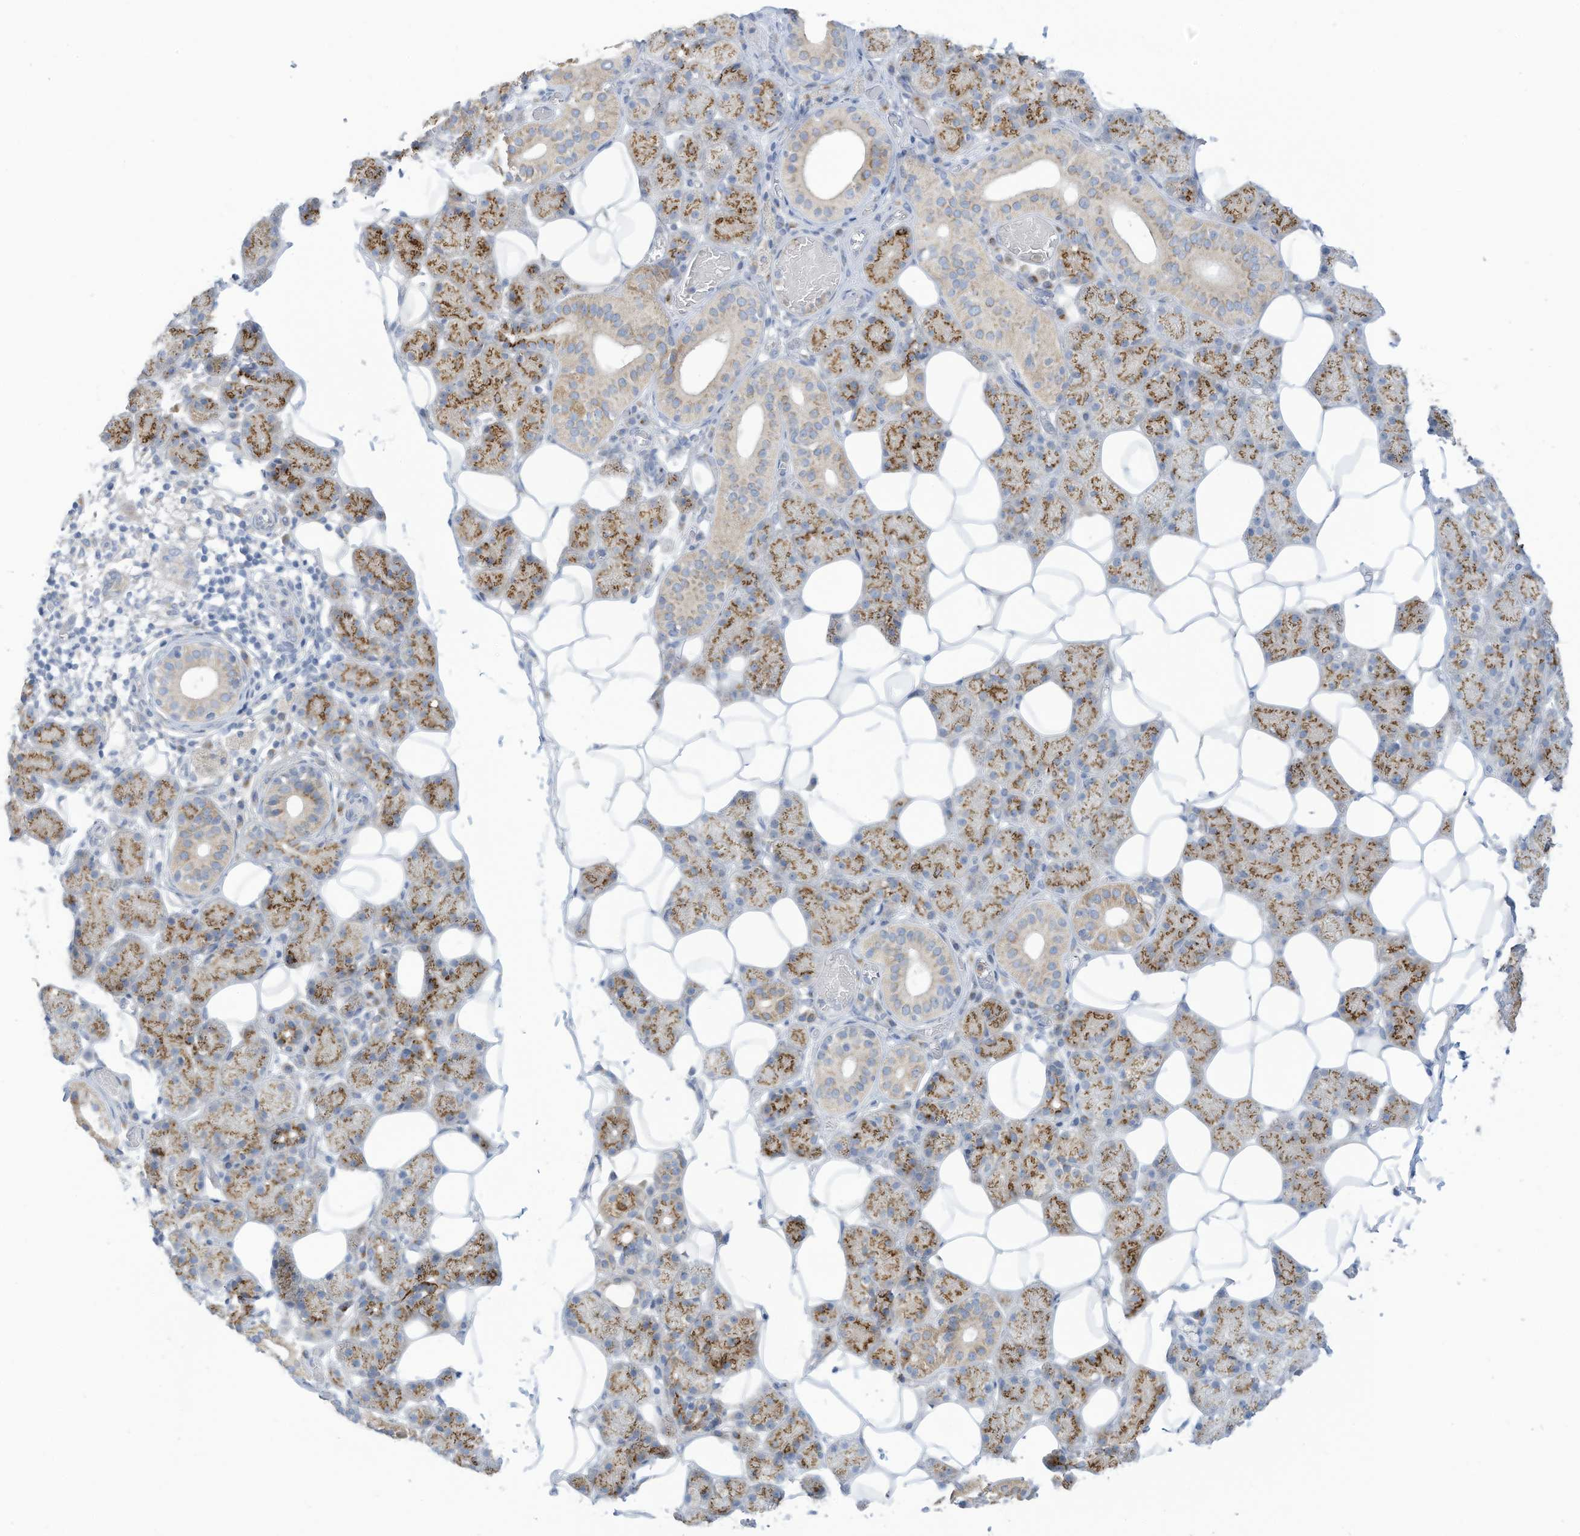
{"staining": {"intensity": "moderate", "quantity": ">75%", "location": "cytoplasmic/membranous"}, "tissue": "salivary gland", "cell_type": "Glandular cells", "image_type": "normal", "snomed": [{"axis": "morphology", "description": "Normal tissue, NOS"}, {"axis": "topography", "description": "Salivary gland"}], "caption": "A photomicrograph of salivary gland stained for a protein displays moderate cytoplasmic/membranous brown staining in glandular cells.", "gene": "TRMT2B", "patient": {"sex": "female", "age": 33}}